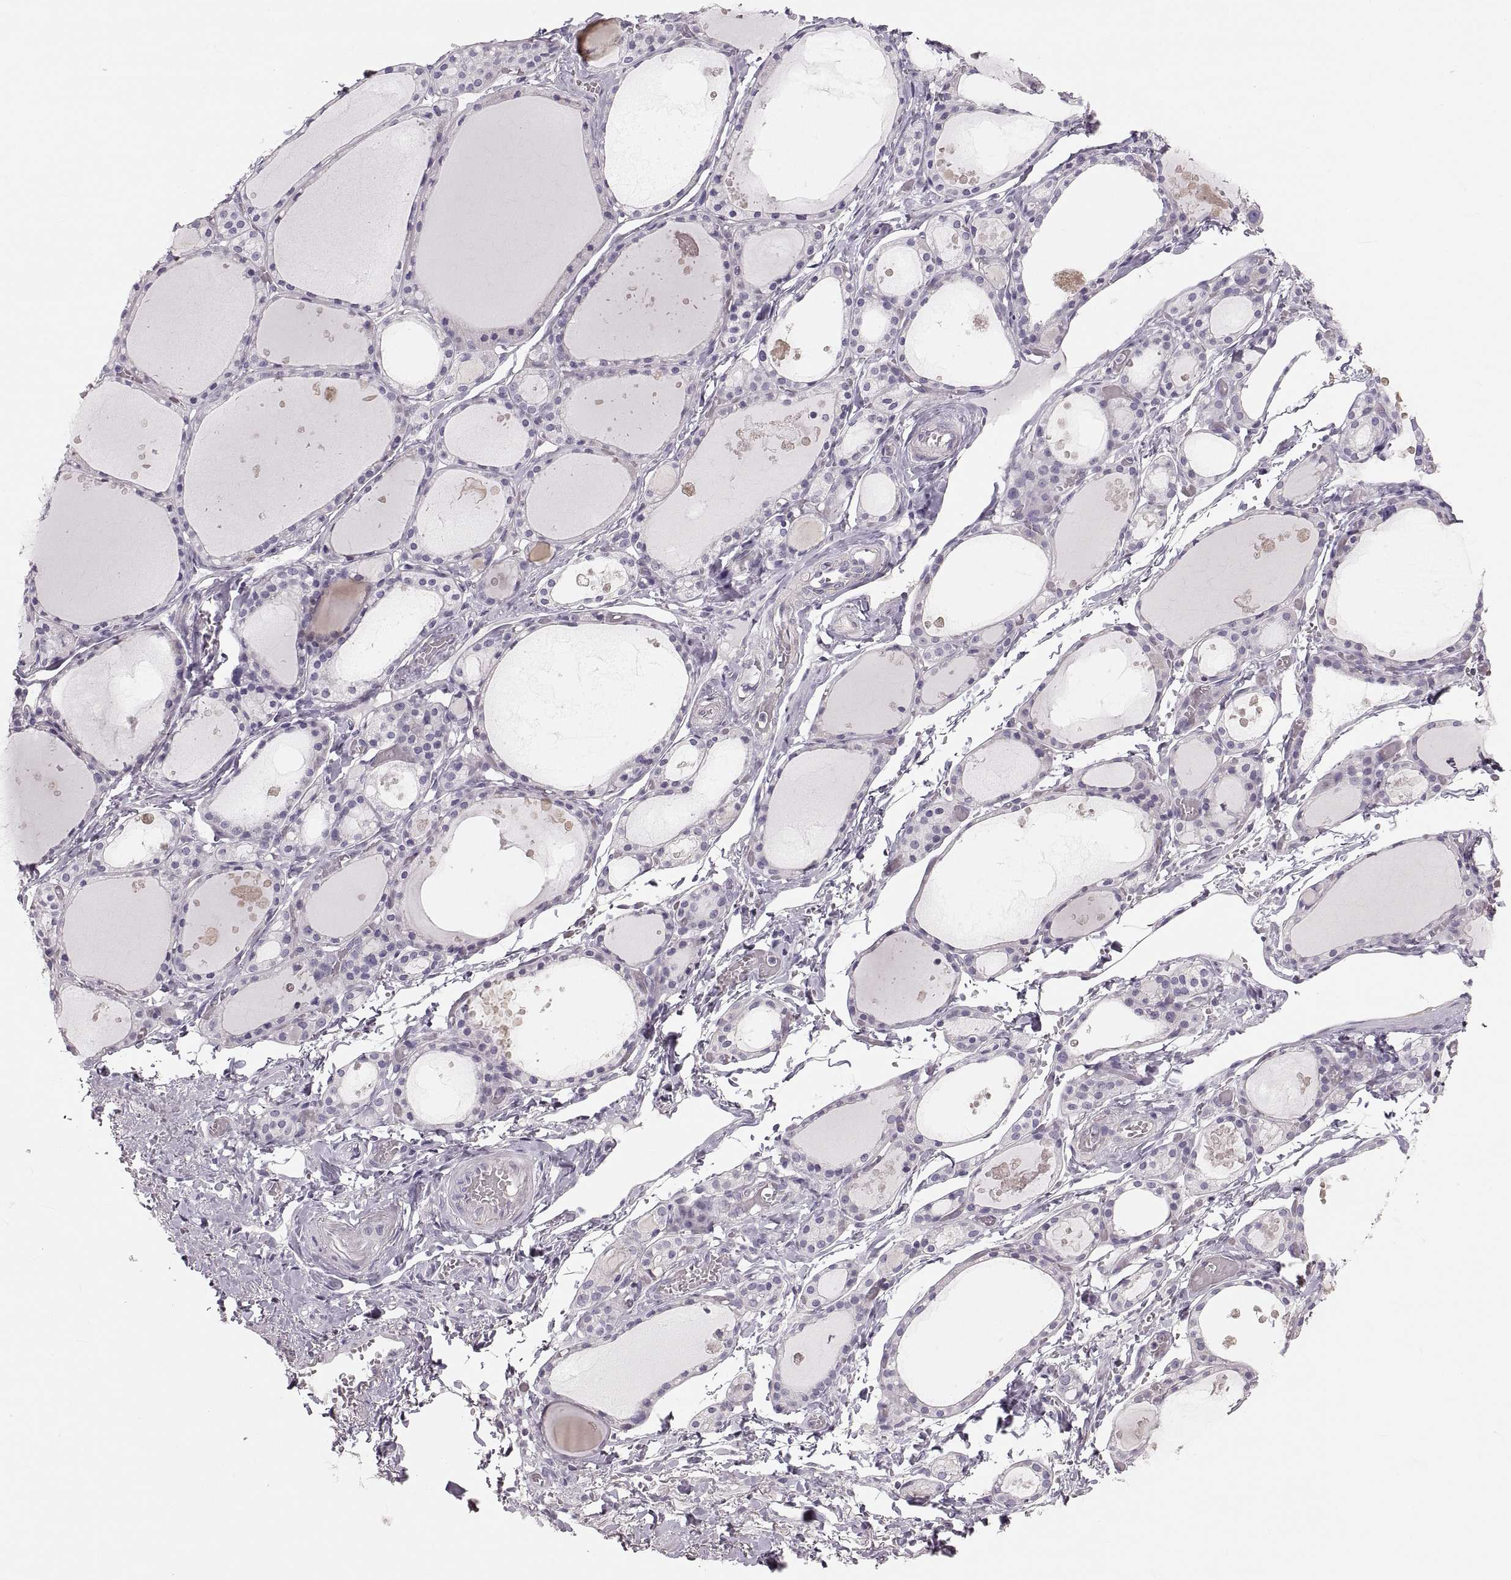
{"staining": {"intensity": "negative", "quantity": "none", "location": "none"}, "tissue": "thyroid gland", "cell_type": "Glandular cells", "image_type": "normal", "snomed": [{"axis": "morphology", "description": "Normal tissue, NOS"}, {"axis": "topography", "description": "Thyroid gland"}], "caption": "This is a histopathology image of immunohistochemistry (IHC) staining of normal thyroid gland, which shows no staining in glandular cells. (DAB (3,3'-diaminobenzidine) immunohistochemistry (IHC), high magnification).", "gene": "RUNDC3A", "patient": {"sex": "male", "age": 68}}